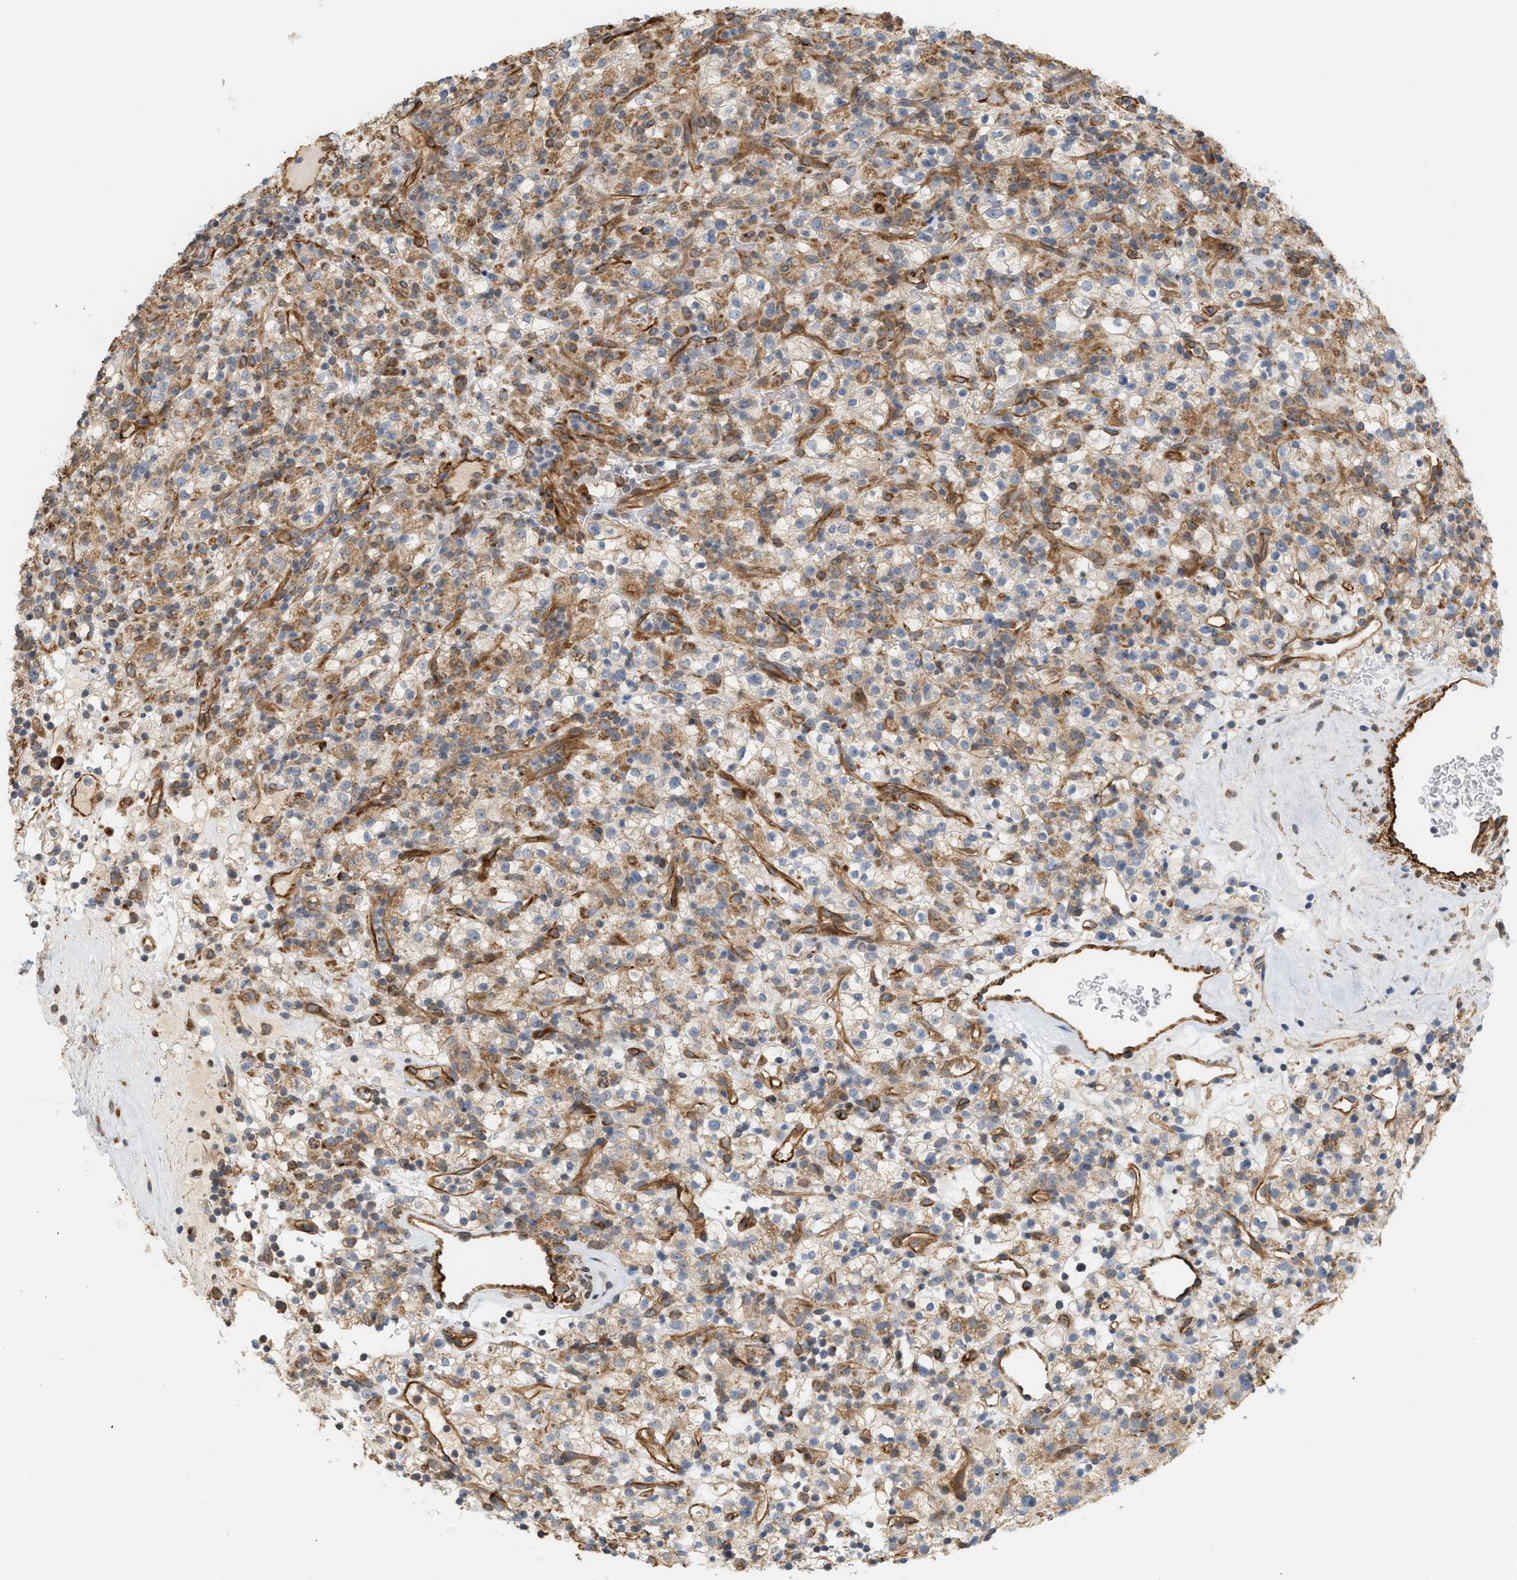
{"staining": {"intensity": "moderate", "quantity": ">75%", "location": "cytoplasmic/membranous"}, "tissue": "renal cancer", "cell_type": "Tumor cells", "image_type": "cancer", "snomed": [{"axis": "morphology", "description": "Normal tissue, NOS"}, {"axis": "morphology", "description": "Adenocarcinoma, NOS"}, {"axis": "topography", "description": "Kidney"}], "caption": "IHC photomicrograph of human adenocarcinoma (renal) stained for a protein (brown), which exhibits medium levels of moderate cytoplasmic/membranous positivity in about >75% of tumor cells.", "gene": "SVOP", "patient": {"sex": "female", "age": 72}}